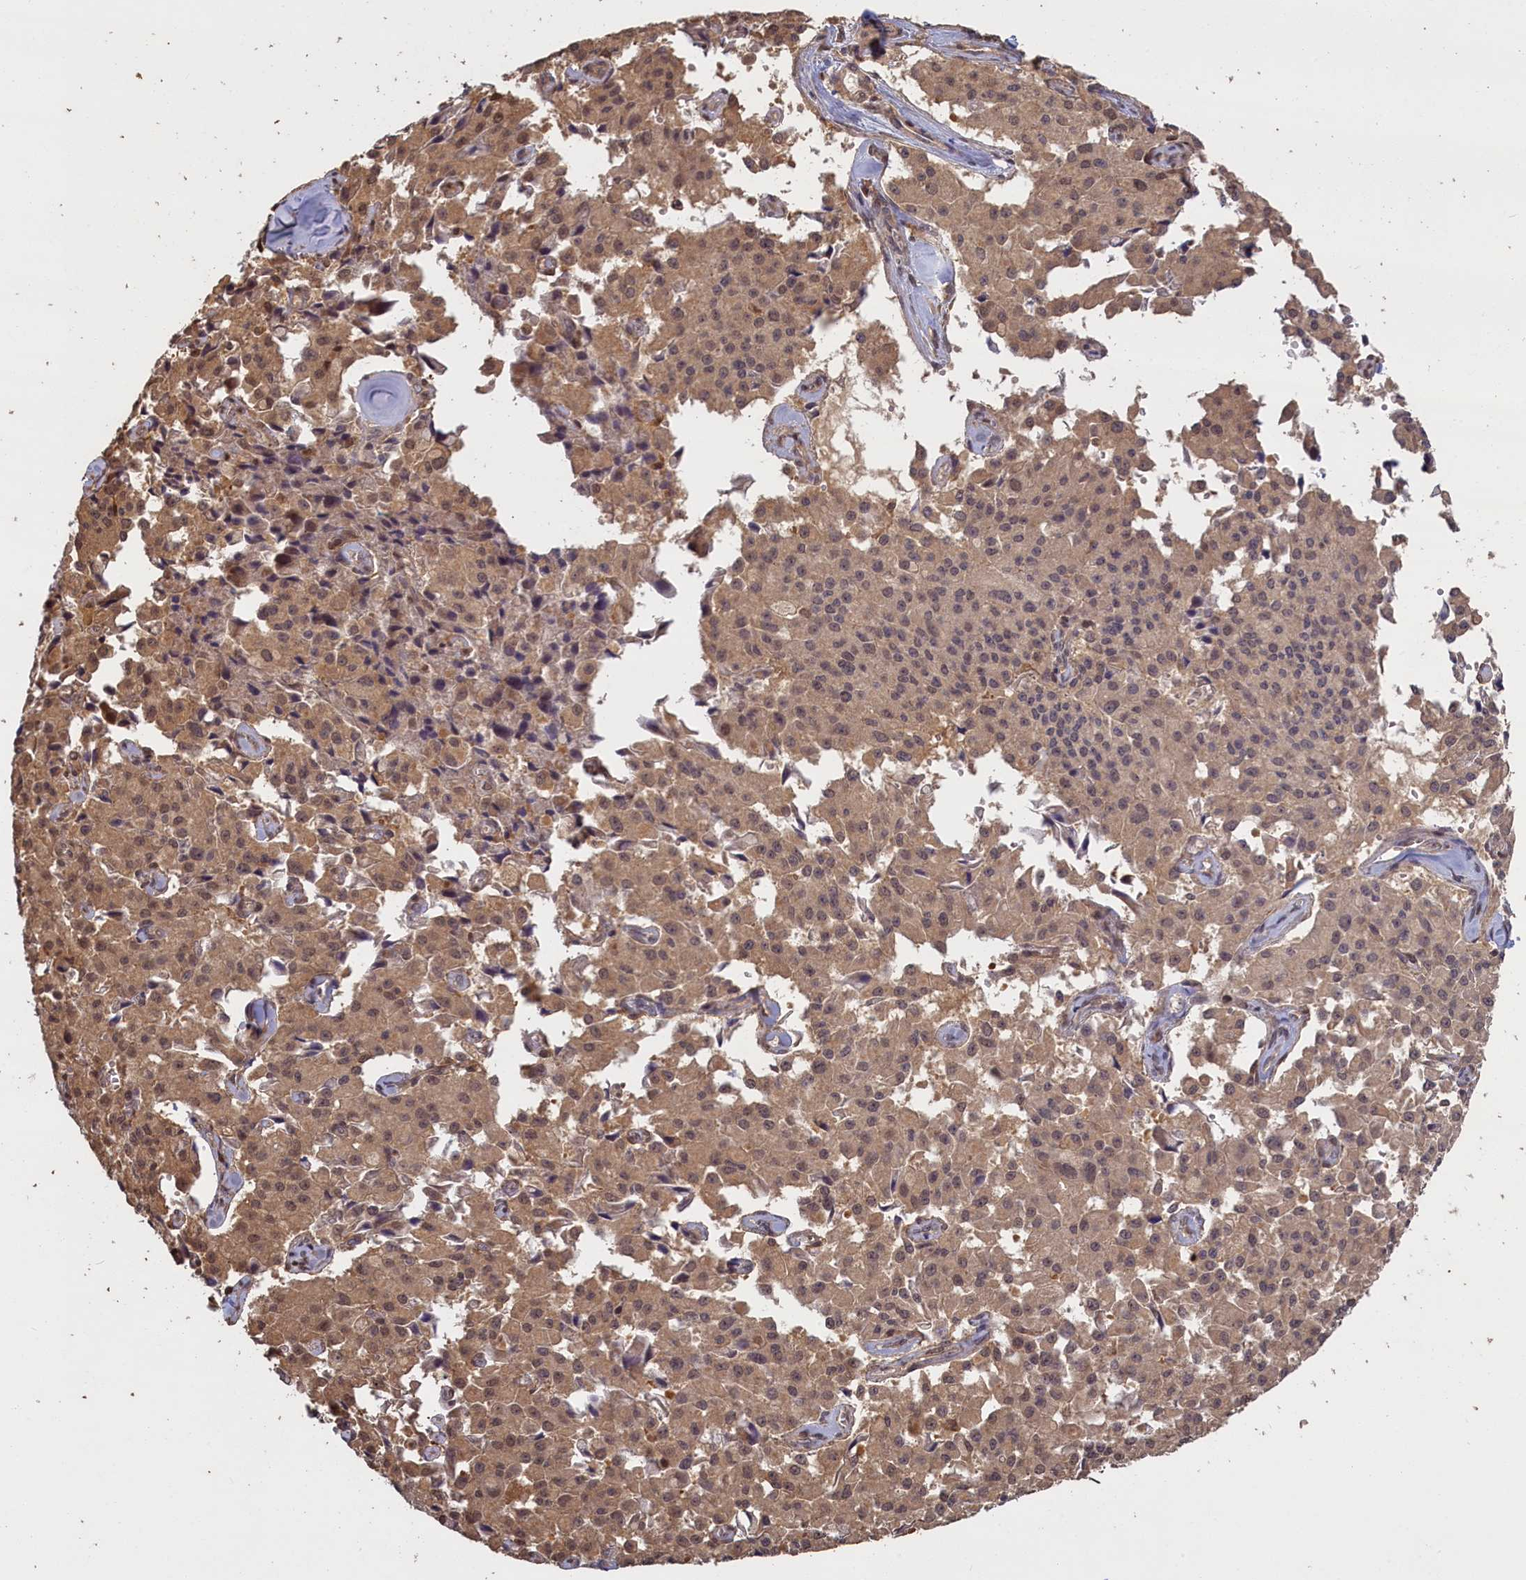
{"staining": {"intensity": "moderate", "quantity": ">75%", "location": "cytoplasmic/membranous,nuclear"}, "tissue": "pancreatic cancer", "cell_type": "Tumor cells", "image_type": "cancer", "snomed": [{"axis": "morphology", "description": "Adenocarcinoma, NOS"}, {"axis": "topography", "description": "Pancreas"}], "caption": "IHC photomicrograph of neoplastic tissue: adenocarcinoma (pancreatic) stained using IHC demonstrates medium levels of moderate protein expression localized specifically in the cytoplasmic/membranous and nuclear of tumor cells, appearing as a cytoplasmic/membranous and nuclear brown color.", "gene": "UCHL3", "patient": {"sex": "male", "age": 65}}